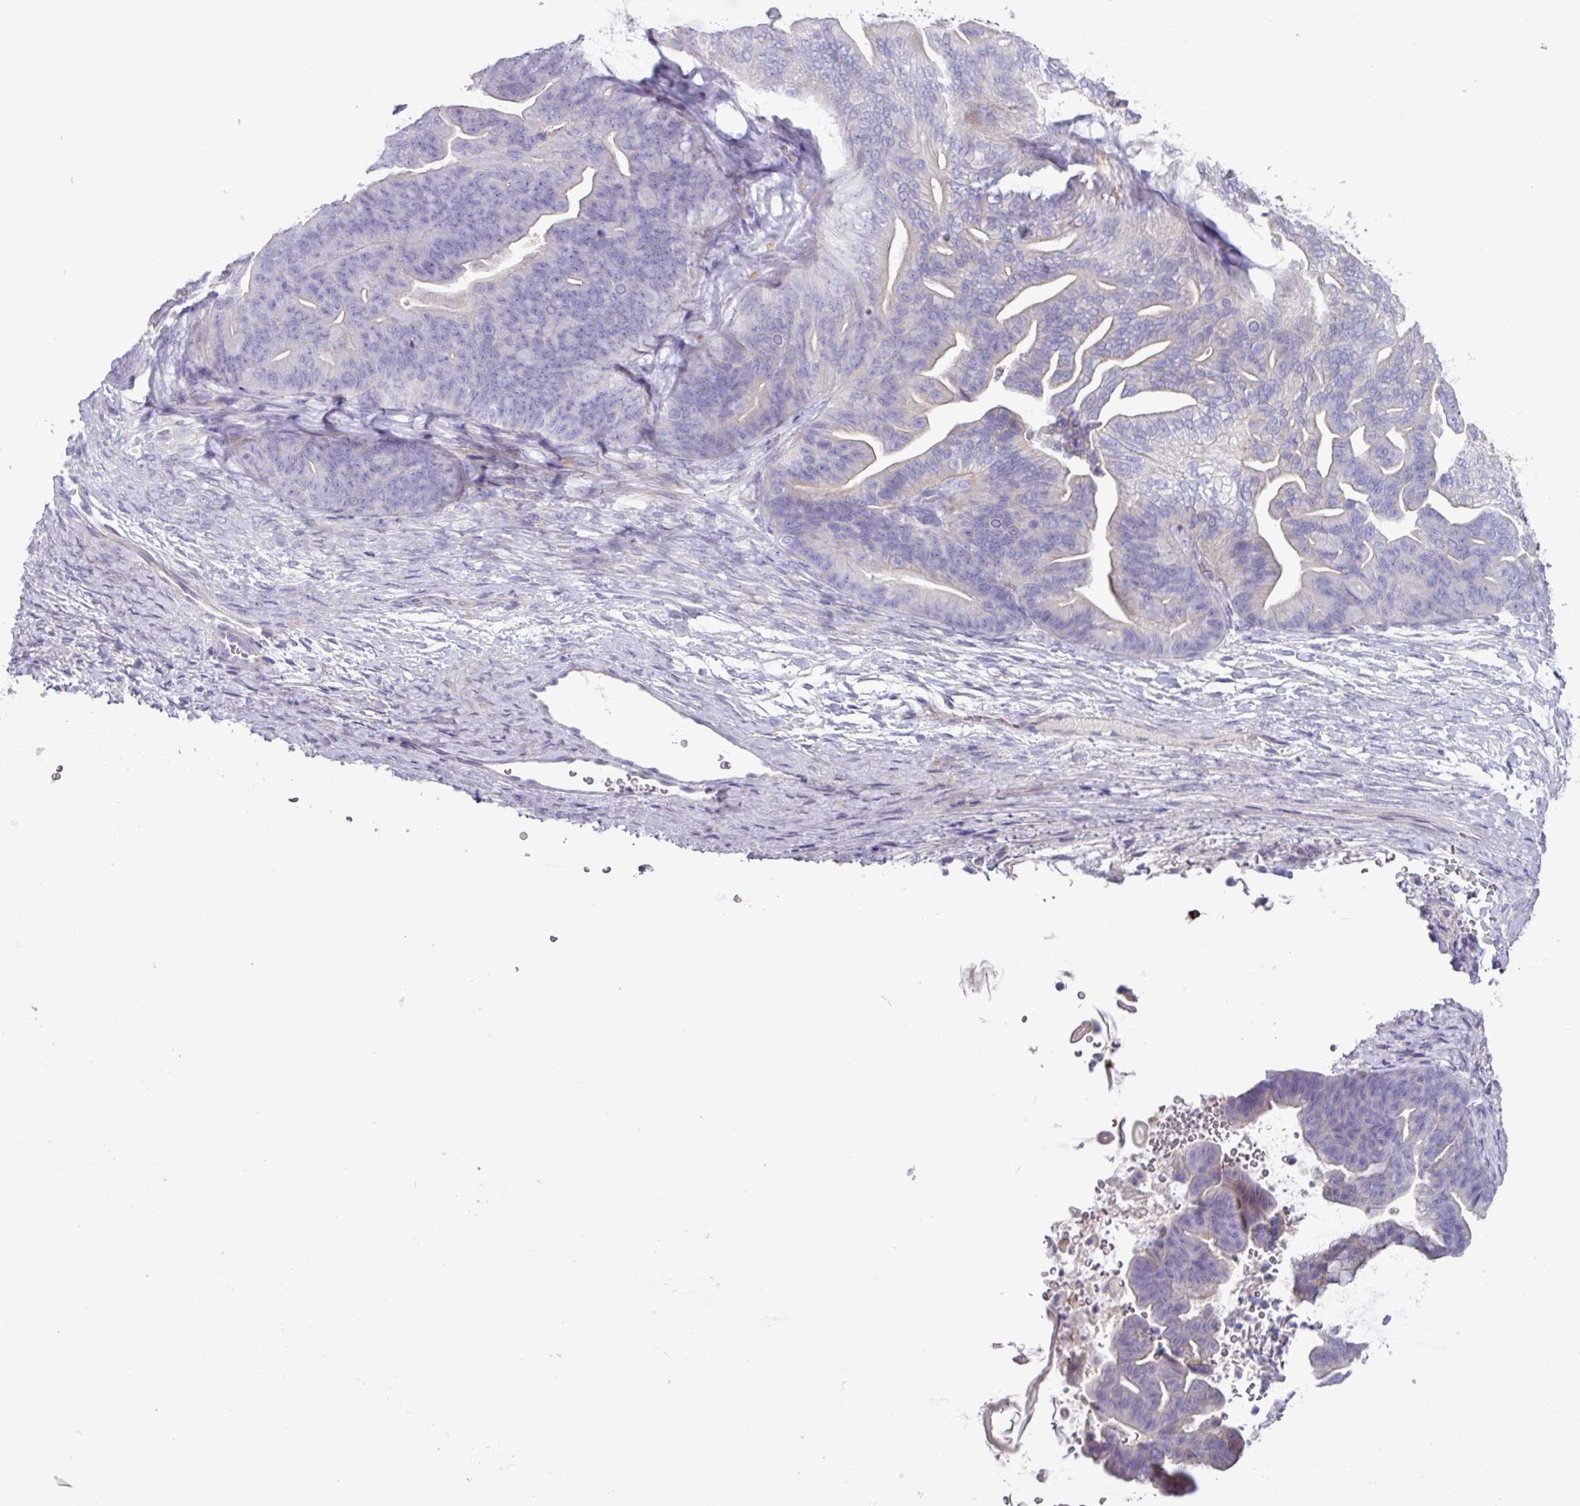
{"staining": {"intensity": "negative", "quantity": "none", "location": "none"}, "tissue": "ovarian cancer", "cell_type": "Tumor cells", "image_type": "cancer", "snomed": [{"axis": "morphology", "description": "Cystadenocarcinoma, mucinous, NOS"}, {"axis": "topography", "description": "Ovary"}], "caption": "Immunohistochemistry micrograph of neoplastic tissue: mucinous cystadenocarcinoma (ovarian) stained with DAB shows no significant protein positivity in tumor cells.", "gene": "RGS16", "patient": {"sex": "female", "age": 67}}